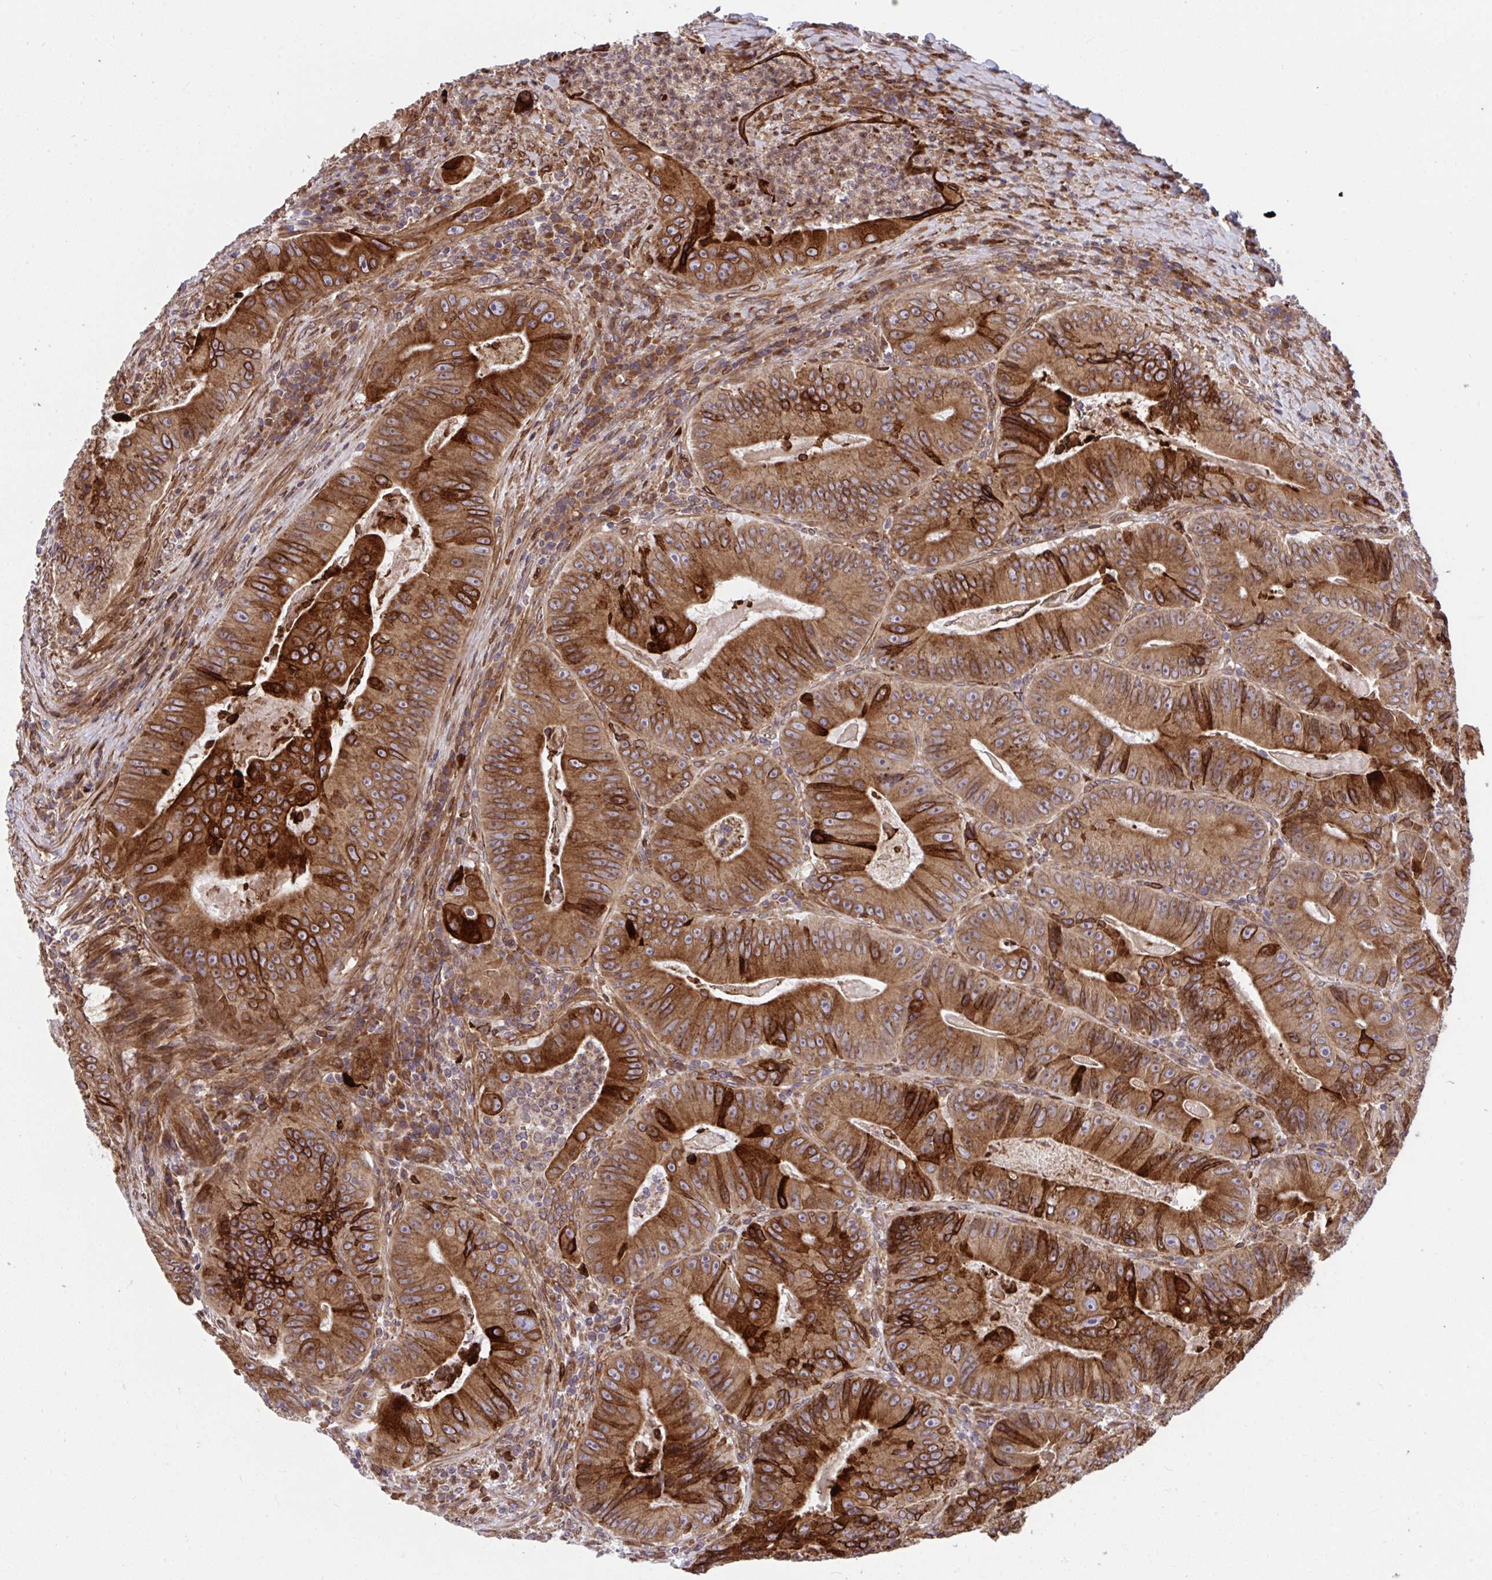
{"staining": {"intensity": "strong", "quantity": ">75%", "location": "cytoplasmic/membranous"}, "tissue": "colorectal cancer", "cell_type": "Tumor cells", "image_type": "cancer", "snomed": [{"axis": "morphology", "description": "Adenocarcinoma, NOS"}, {"axis": "topography", "description": "Colon"}], "caption": "Immunohistochemistry (IHC) (DAB (3,3'-diaminobenzidine)) staining of colorectal cancer (adenocarcinoma) displays strong cytoplasmic/membranous protein positivity in about >75% of tumor cells.", "gene": "STIM2", "patient": {"sex": "female", "age": 86}}